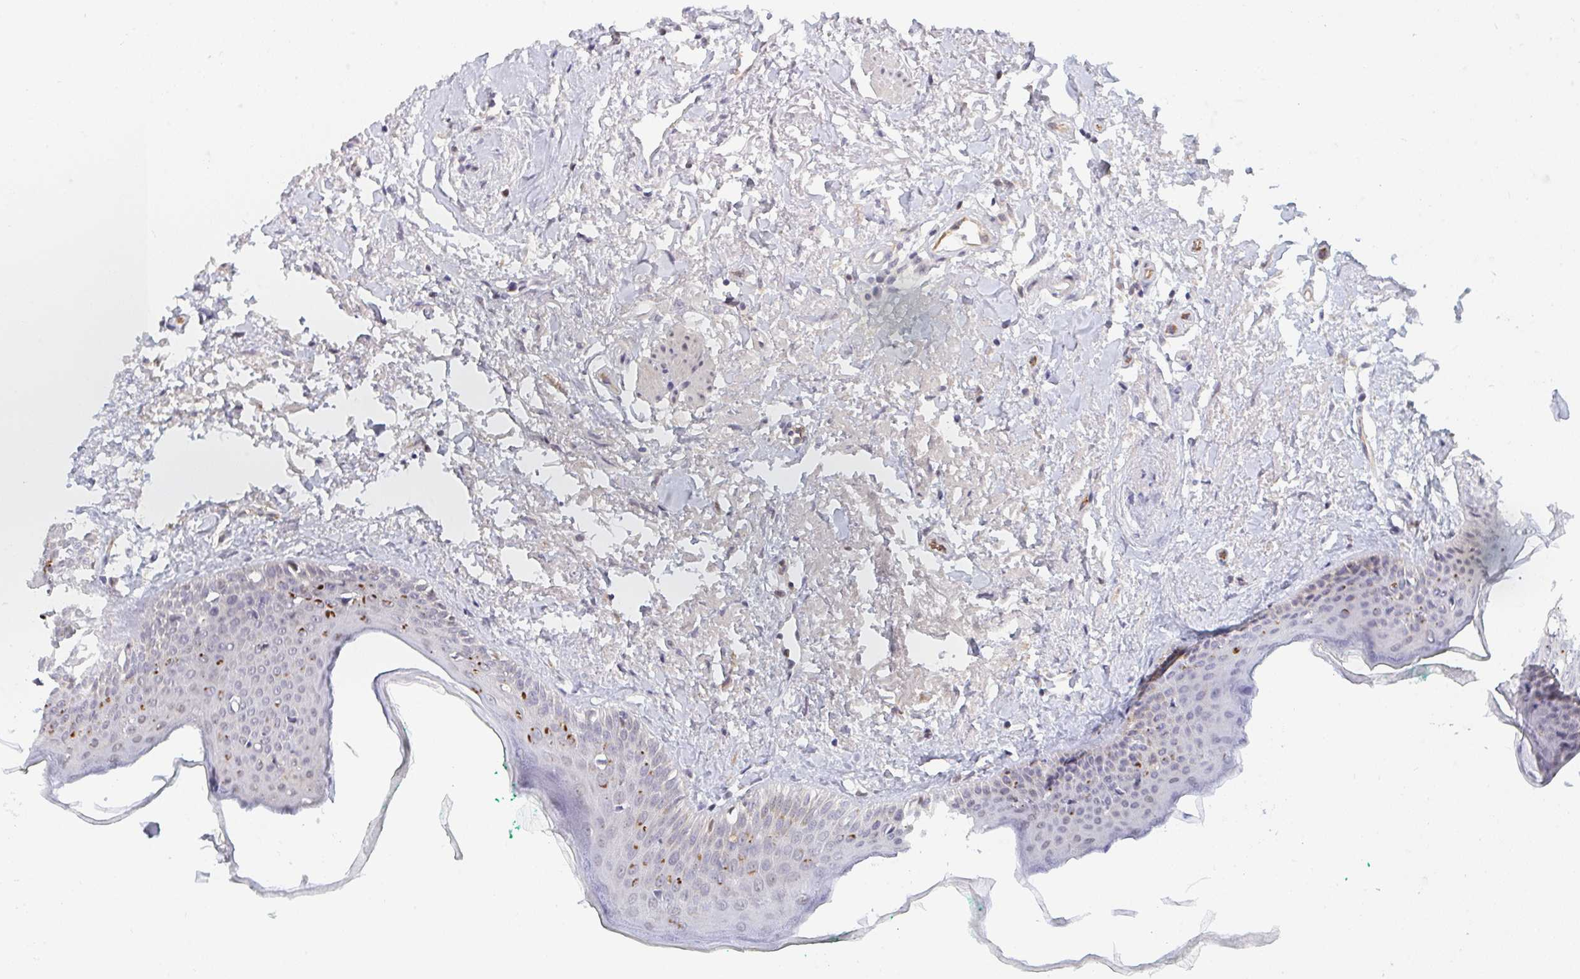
{"staining": {"intensity": "moderate", "quantity": "<25%", "location": "cytoplasmic/membranous"}, "tissue": "oral mucosa", "cell_type": "Squamous epithelial cells", "image_type": "normal", "snomed": [{"axis": "morphology", "description": "Normal tissue, NOS"}, {"axis": "topography", "description": "Oral tissue"}], "caption": "The micrograph reveals immunohistochemical staining of unremarkable oral mucosa. There is moderate cytoplasmic/membranous positivity is seen in approximately <25% of squamous epithelial cells.", "gene": "DSCAML1", "patient": {"sex": "female", "age": 70}}